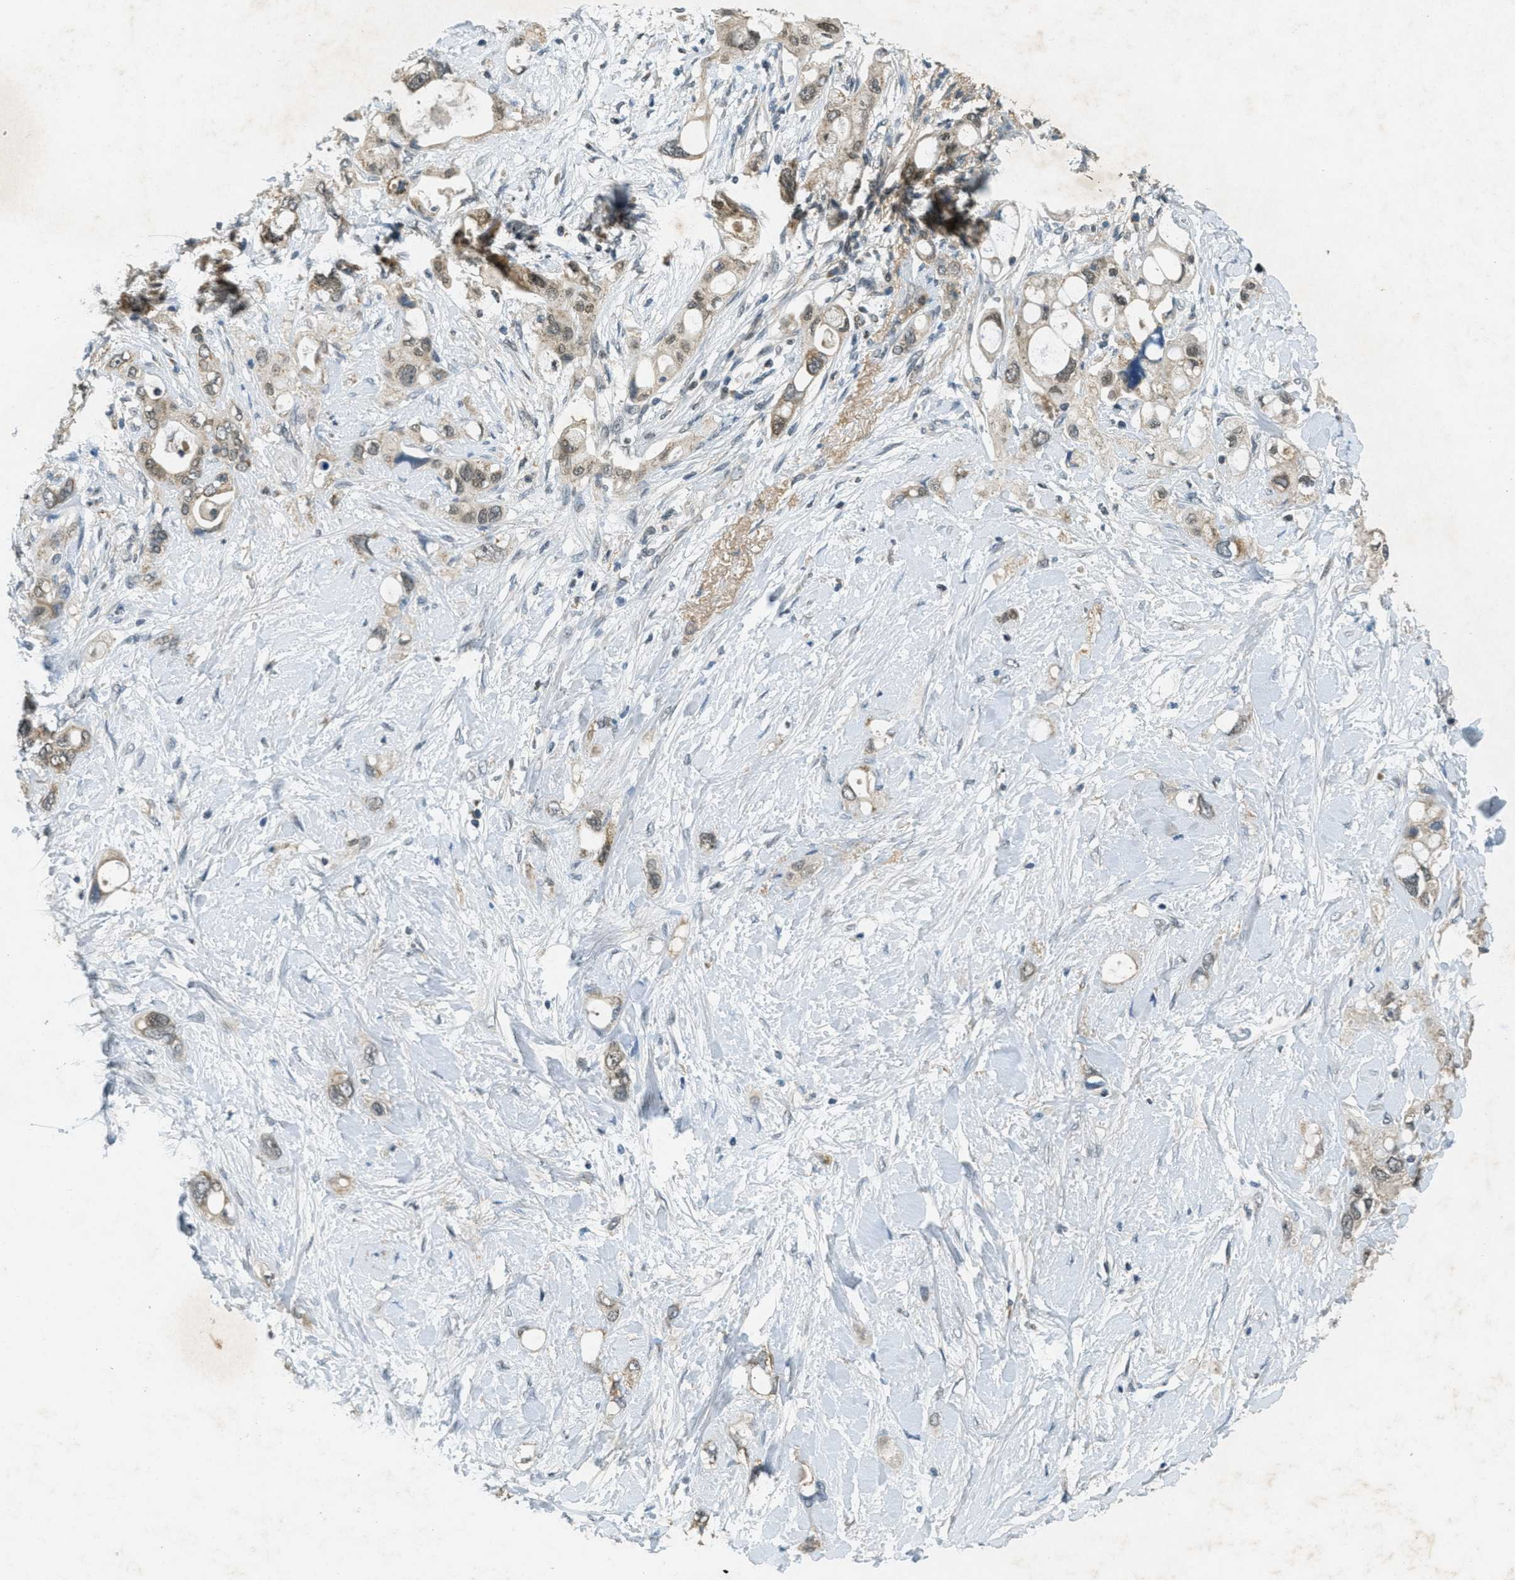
{"staining": {"intensity": "weak", "quantity": "<25%", "location": "cytoplasmic/membranous,nuclear"}, "tissue": "pancreatic cancer", "cell_type": "Tumor cells", "image_type": "cancer", "snomed": [{"axis": "morphology", "description": "Adenocarcinoma, NOS"}, {"axis": "topography", "description": "Pancreas"}], "caption": "This is a micrograph of immunohistochemistry staining of pancreatic cancer, which shows no positivity in tumor cells.", "gene": "TCF20", "patient": {"sex": "female", "age": 56}}